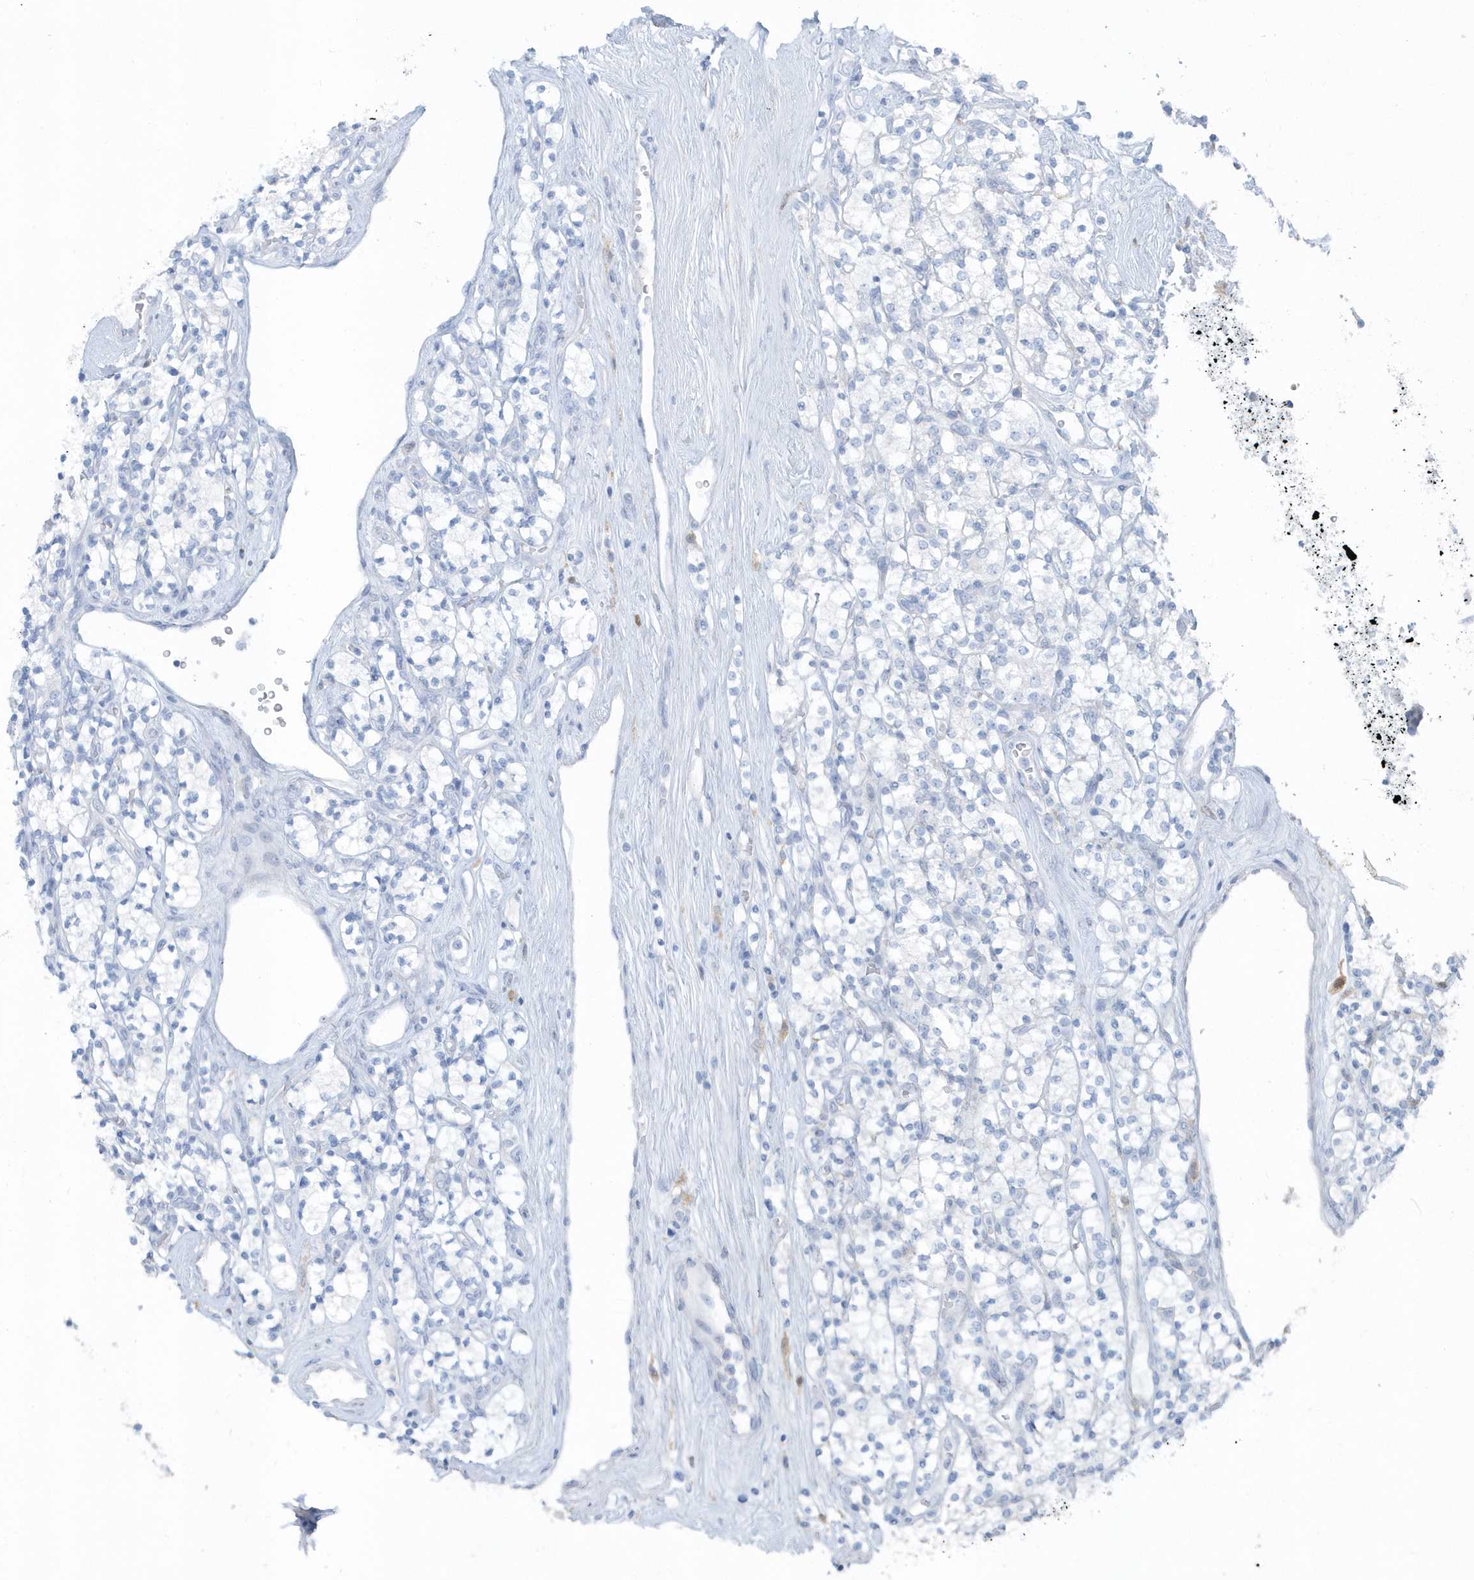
{"staining": {"intensity": "negative", "quantity": "none", "location": "none"}, "tissue": "renal cancer", "cell_type": "Tumor cells", "image_type": "cancer", "snomed": [{"axis": "morphology", "description": "Adenocarcinoma, NOS"}, {"axis": "topography", "description": "Kidney"}], "caption": "A histopathology image of renal cancer (adenocarcinoma) stained for a protein exhibits no brown staining in tumor cells. Brightfield microscopy of IHC stained with DAB (3,3'-diaminobenzidine) (brown) and hematoxylin (blue), captured at high magnification.", "gene": "FAM98A", "patient": {"sex": "male", "age": 77}}